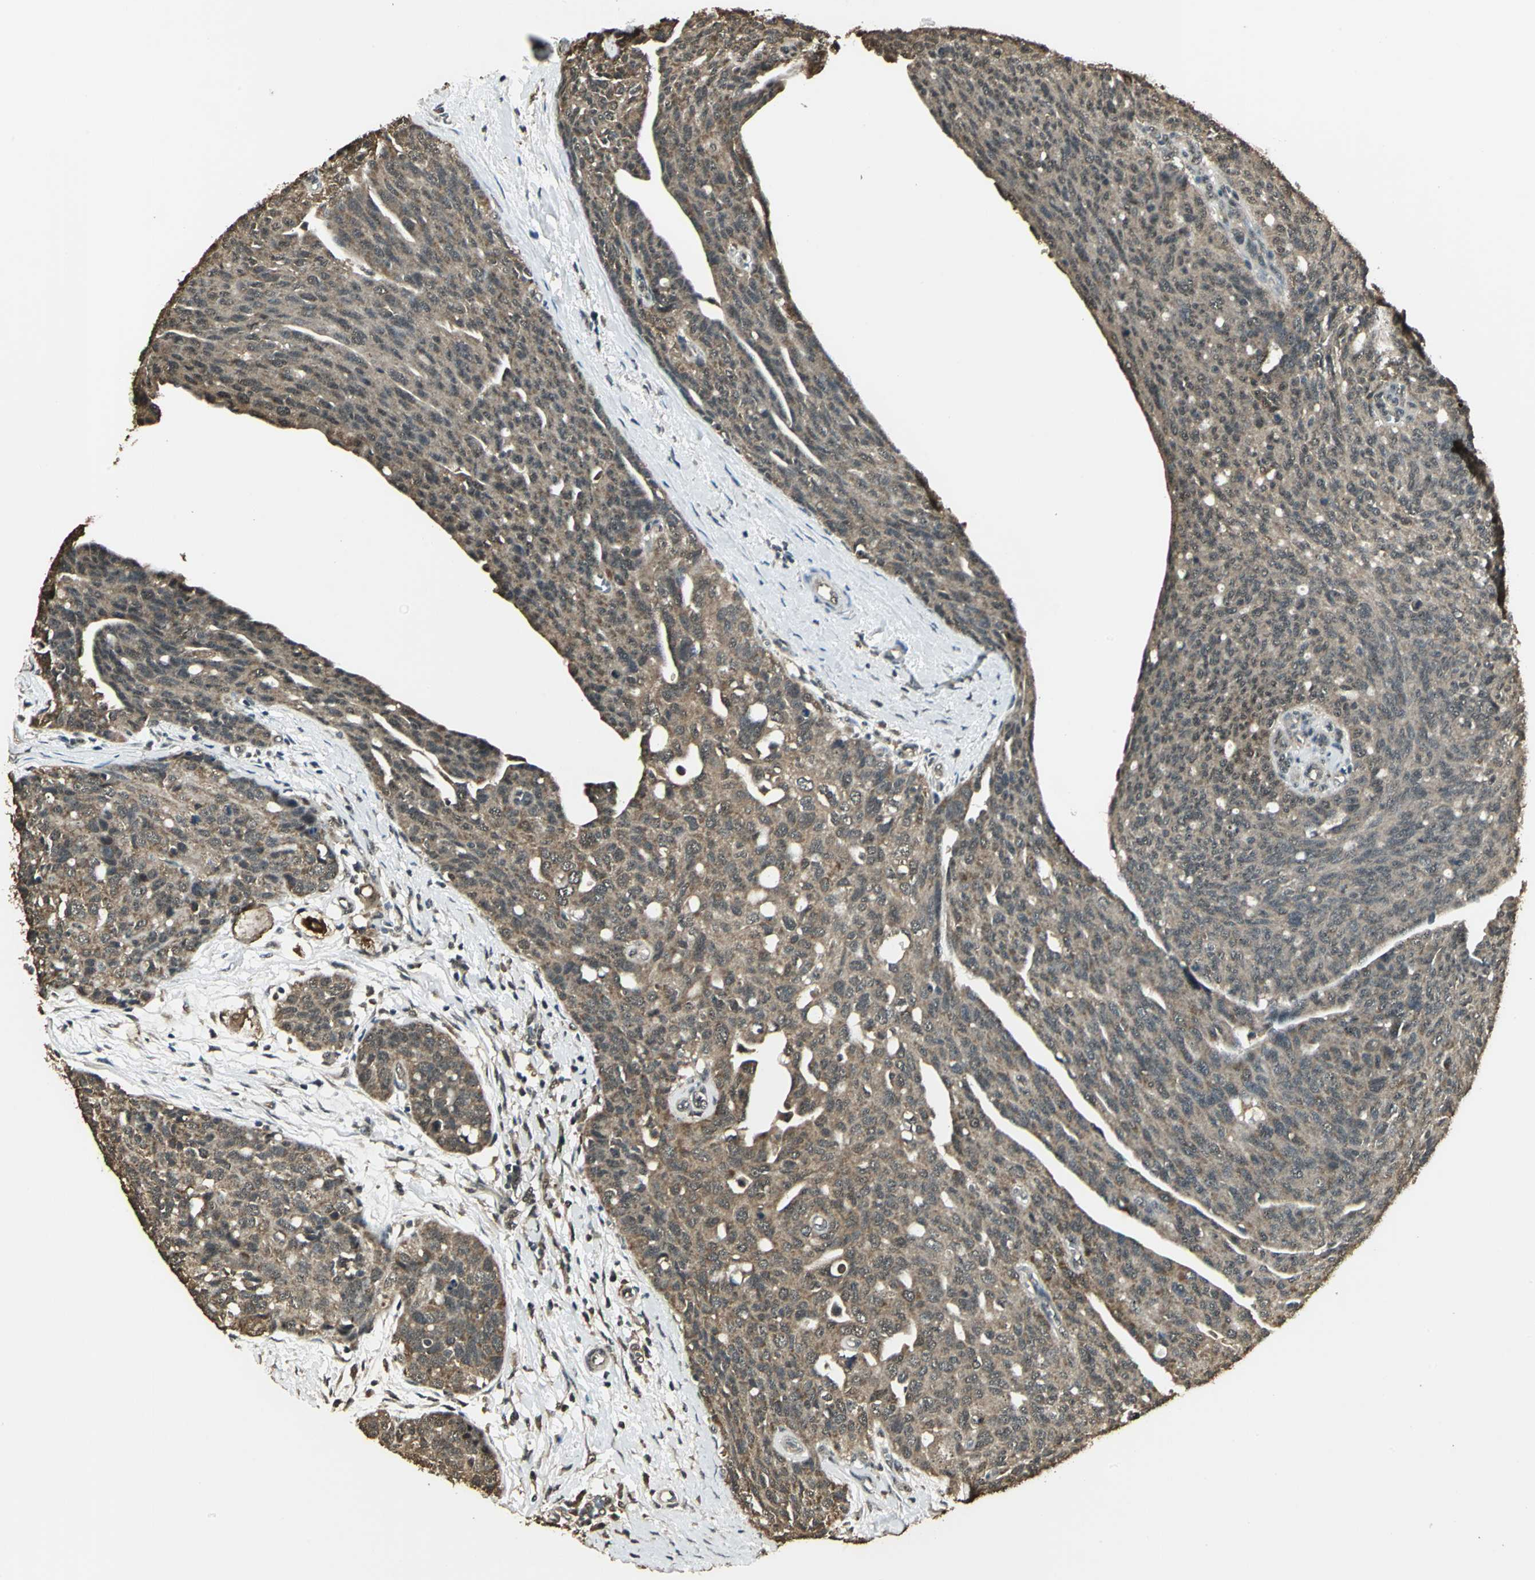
{"staining": {"intensity": "weak", "quantity": "25%-75%", "location": "cytoplasmic/membranous"}, "tissue": "ovarian cancer", "cell_type": "Tumor cells", "image_type": "cancer", "snomed": [{"axis": "morphology", "description": "Carcinoma, endometroid"}, {"axis": "topography", "description": "Ovary"}], "caption": "Immunohistochemical staining of ovarian cancer (endometroid carcinoma) demonstrates weak cytoplasmic/membranous protein positivity in about 25%-75% of tumor cells.", "gene": "UCHL5", "patient": {"sex": "female", "age": 60}}